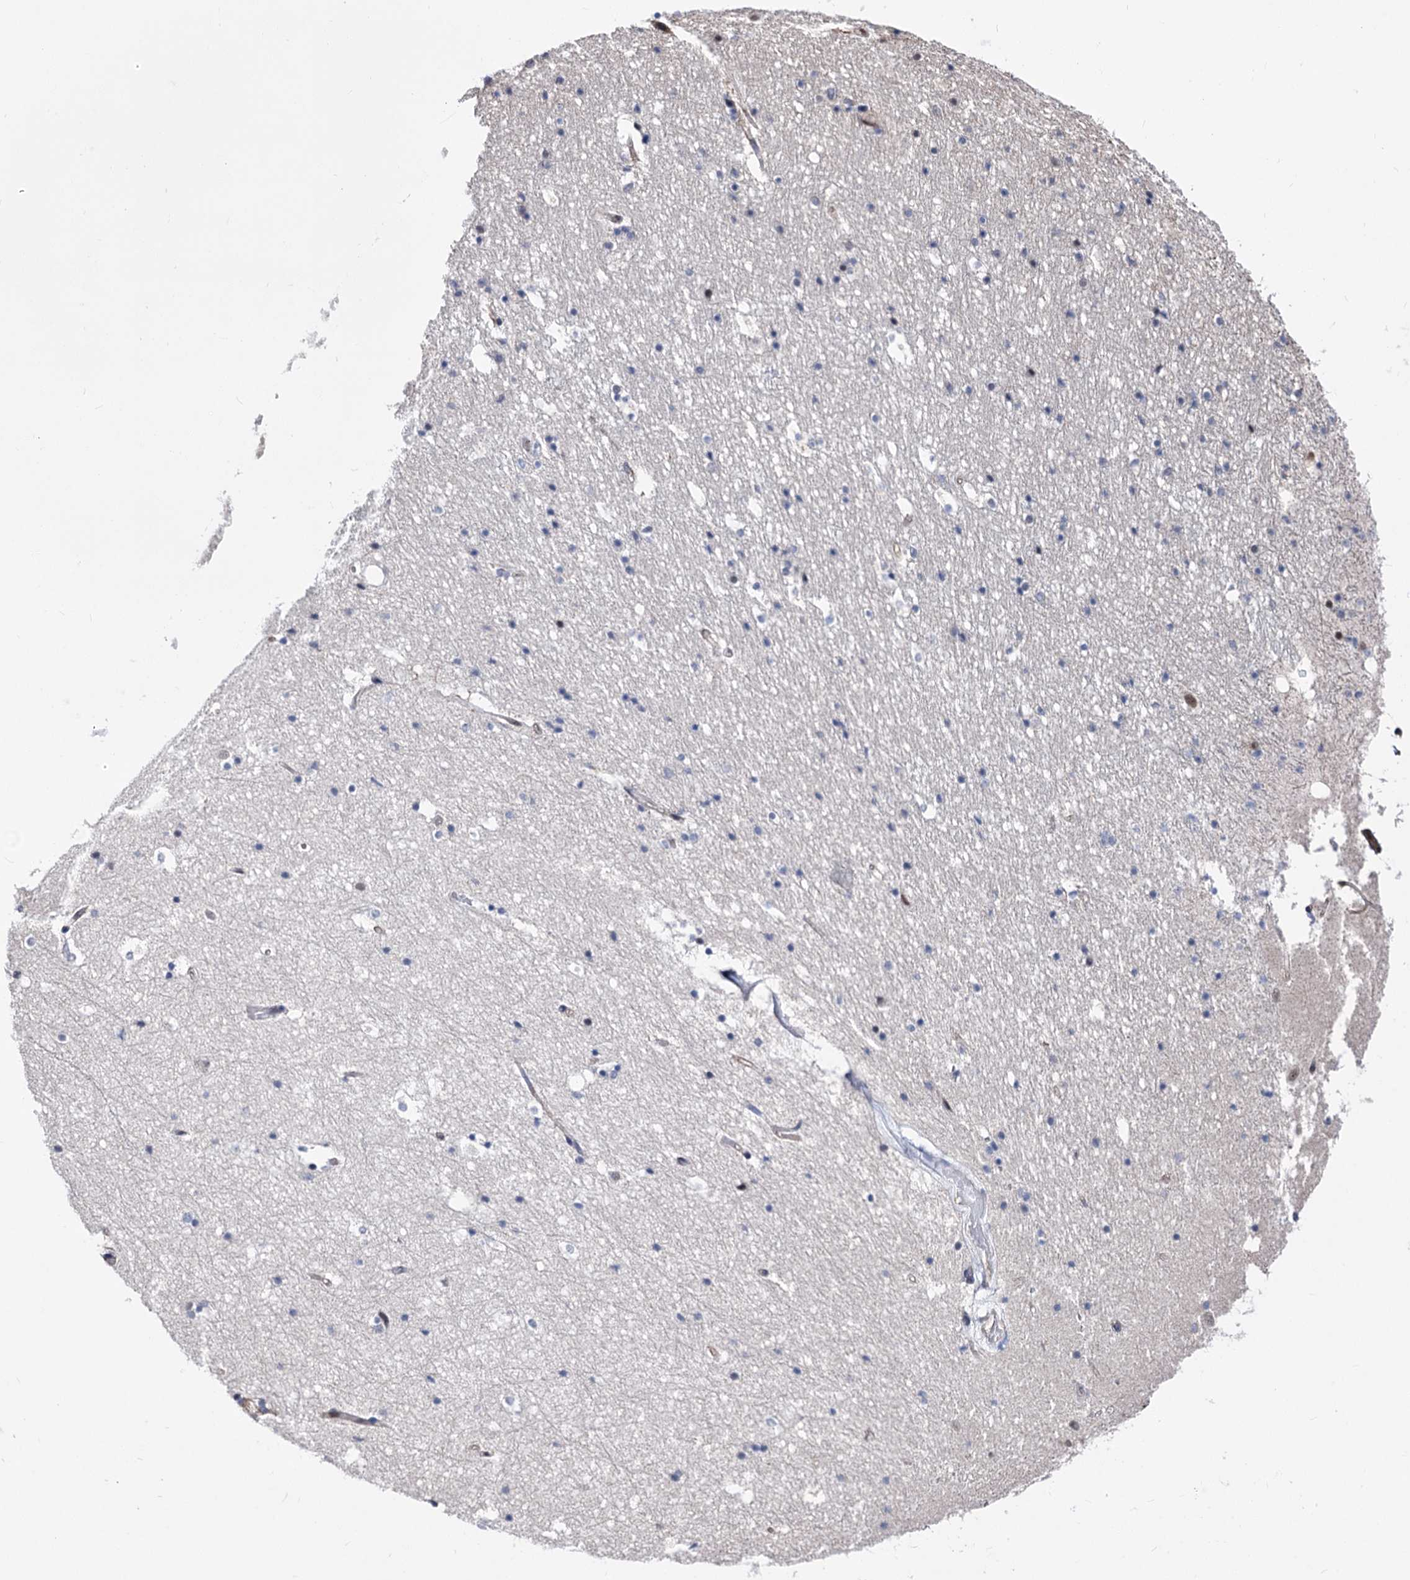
{"staining": {"intensity": "negative", "quantity": "none", "location": "none"}, "tissue": "hippocampus", "cell_type": "Glial cells", "image_type": "normal", "snomed": [{"axis": "morphology", "description": "Normal tissue, NOS"}, {"axis": "topography", "description": "Hippocampus"}], "caption": "DAB immunohistochemical staining of benign hippocampus displays no significant staining in glial cells.", "gene": "CHMP7", "patient": {"sex": "female", "age": 52}}